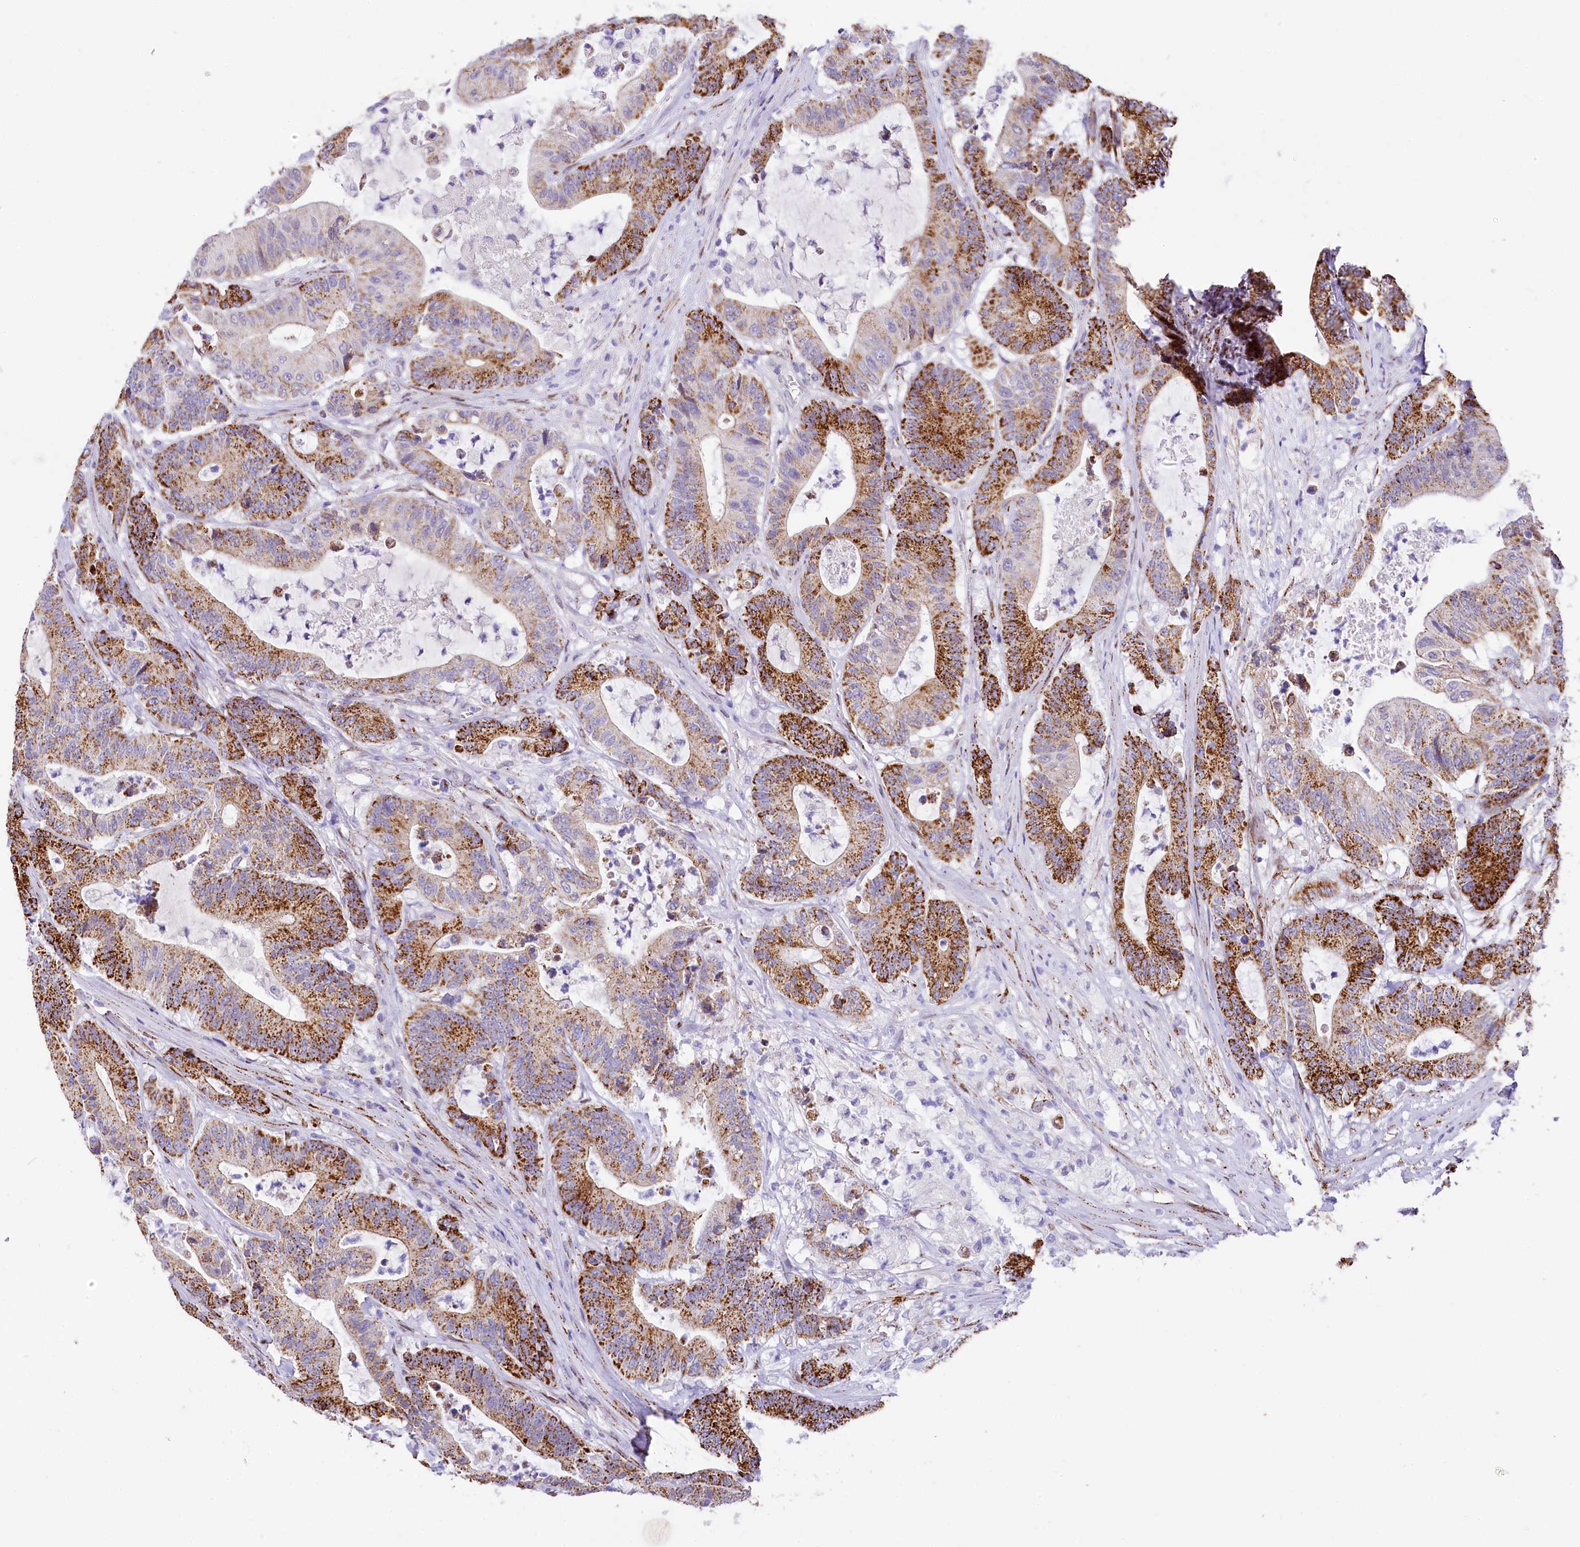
{"staining": {"intensity": "strong", "quantity": "25%-75%", "location": "cytoplasmic/membranous"}, "tissue": "colorectal cancer", "cell_type": "Tumor cells", "image_type": "cancer", "snomed": [{"axis": "morphology", "description": "Adenocarcinoma, NOS"}, {"axis": "topography", "description": "Colon"}], "caption": "A brown stain highlights strong cytoplasmic/membranous expression of a protein in human colorectal cancer (adenocarcinoma) tumor cells.", "gene": "PPIP5K2", "patient": {"sex": "female", "age": 84}}